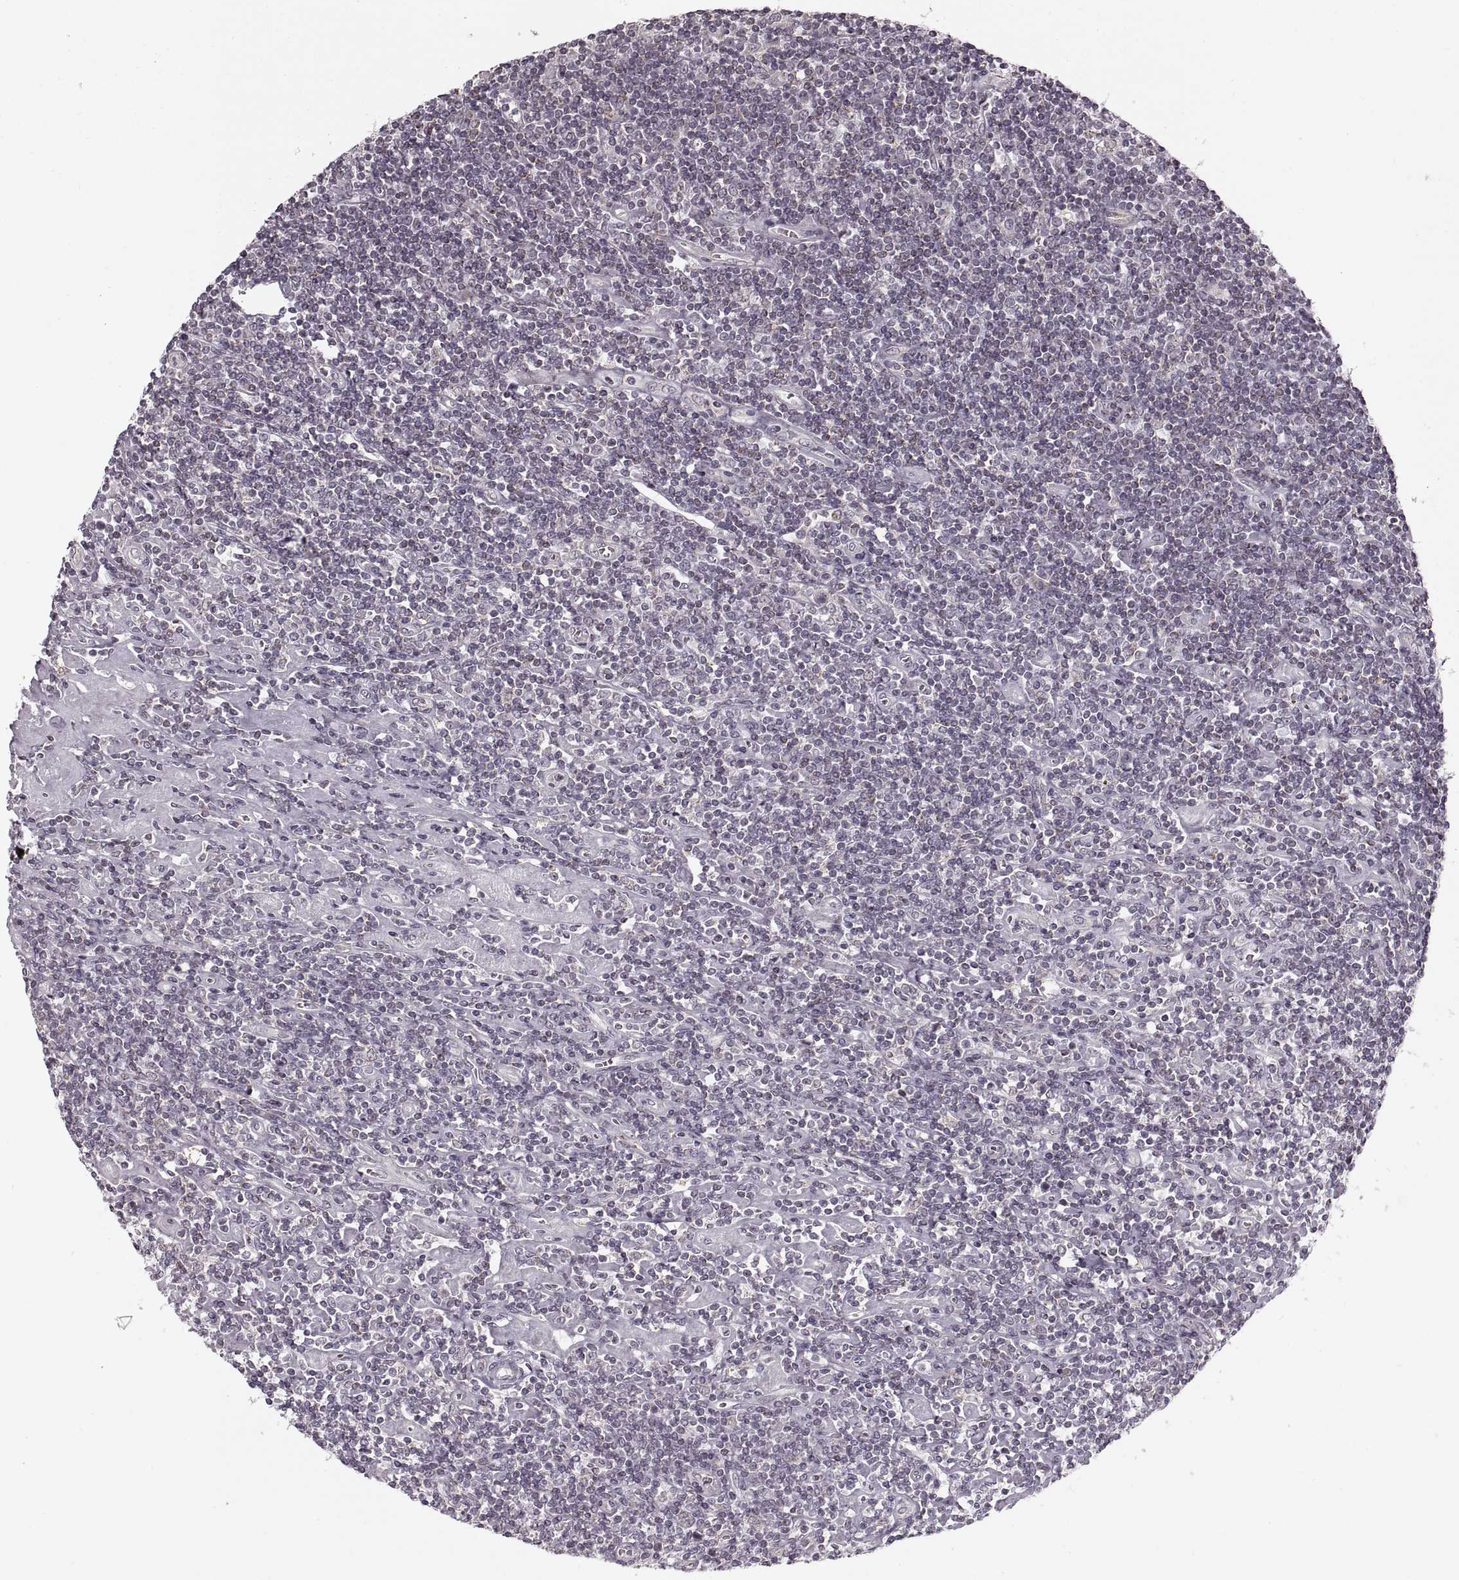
{"staining": {"intensity": "negative", "quantity": "none", "location": "none"}, "tissue": "lymphoma", "cell_type": "Tumor cells", "image_type": "cancer", "snomed": [{"axis": "morphology", "description": "Hodgkin's disease, NOS"}, {"axis": "topography", "description": "Lymph node"}], "caption": "Hodgkin's disease stained for a protein using immunohistochemistry (IHC) reveals no staining tumor cells.", "gene": "ASIC3", "patient": {"sex": "male", "age": 40}}